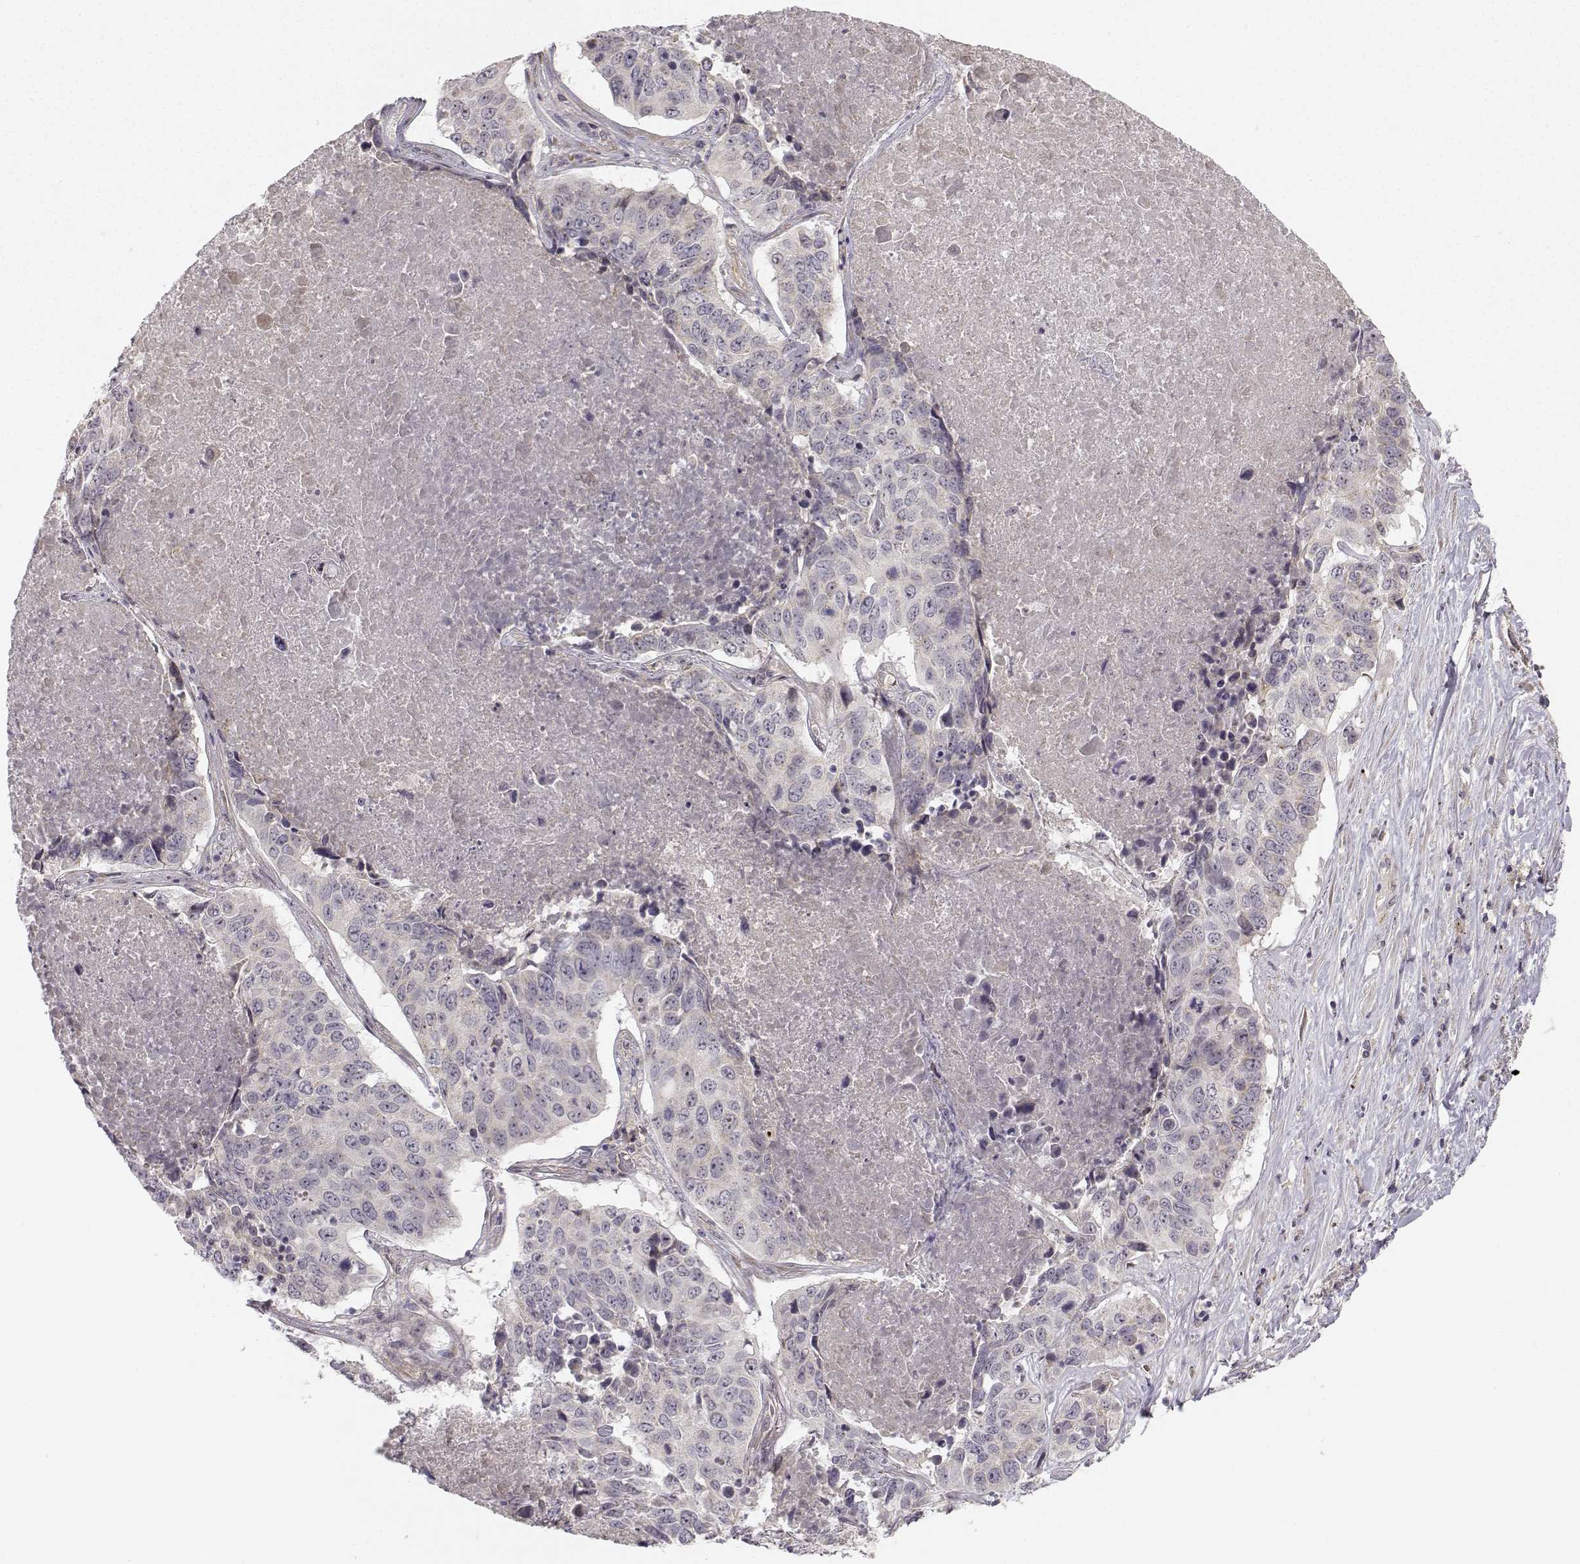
{"staining": {"intensity": "negative", "quantity": "none", "location": "none"}, "tissue": "lung cancer", "cell_type": "Tumor cells", "image_type": "cancer", "snomed": [{"axis": "morphology", "description": "Normal tissue, NOS"}, {"axis": "morphology", "description": "Squamous cell carcinoma, NOS"}, {"axis": "topography", "description": "Bronchus"}, {"axis": "topography", "description": "Lung"}], "caption": "IHC micrograph of neoplastic tissue: lung squamous cell carcinoma stained with DAB shows no significant protein staining in tumor cells.", "gene": "MED12L", "patient": {"sex": "male", "age": 64}}